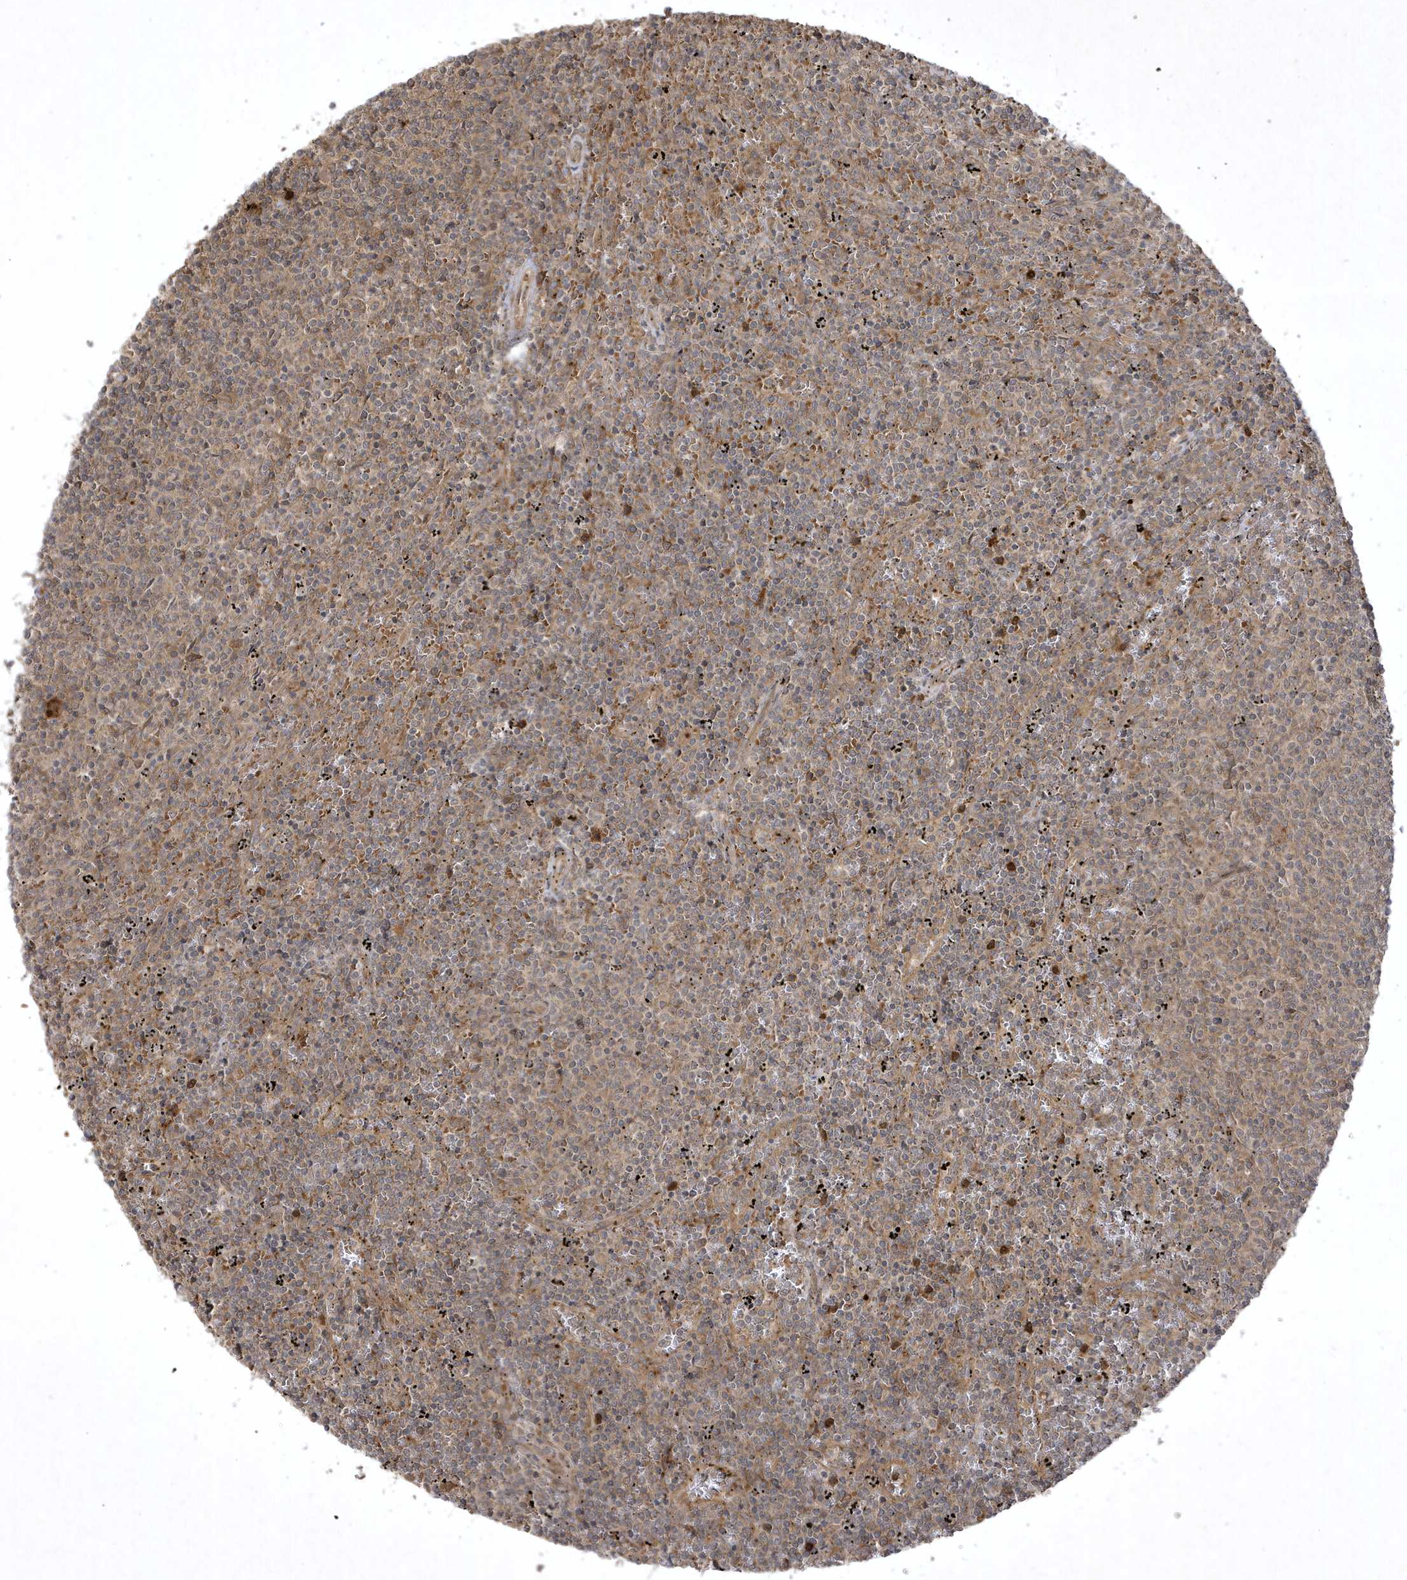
{"staining": {"intensity": "weak", "quantity": "<25%", "location": "cytoplasmic/membranous"}, "tissue": "lymphoma", "cell_type": "Tumor cells", "image_type": "cancer", "snomed": [{"axis": "morphology", "description": "Malignant lymphoma, non-Hodgkin's type, Low grade"}, {"axis": "topography", "description": "Spleen"}], "caption": "Immunohistochemistry histopathology image of human lymphoma stained for a protein (brown), which demonstrates no positivity in tumor cells.", "gene": "FAM83C", "patient": {"sex": "female", "age": 50}}